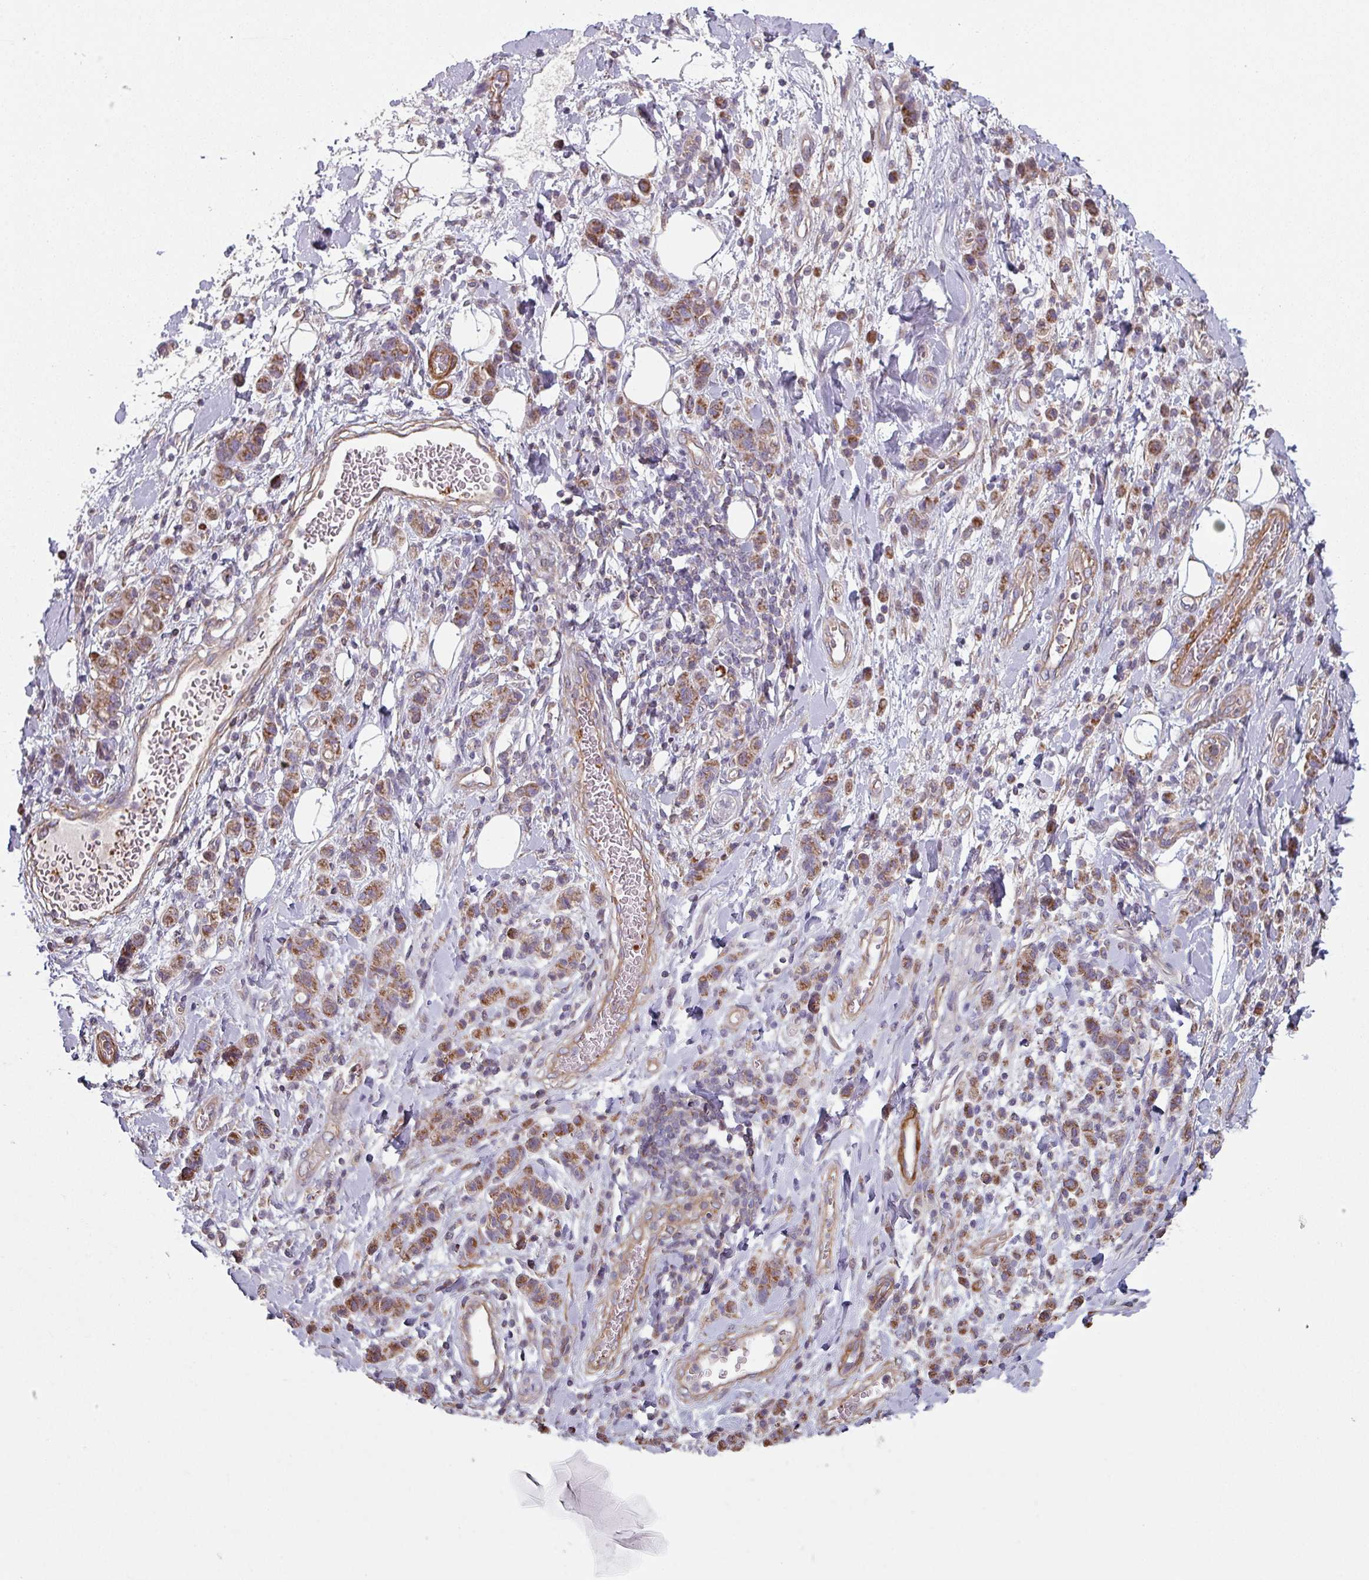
{"staining": {"intensity": "moderate", "quantity": ">75%", "location": "cytoplasmic/membranous"}, "tissue": "stomach cancer", "cell_type": "Tumor cells", "image_type": "cancer", "snomed": [{"axis": "morphology", "description": "Adenocarcinoma, NOS"}, {"axis": "topography", "description": "Stomach"}], "caption": "This is an image of immunohistochemistry (IHC) staining of stomach adenocarcinoma, which shows moderate staining in the cytoplasmic/membranous of tumor cells.", "gene": "GSTA4", "patient": {"sex": "male", "age": 77}}